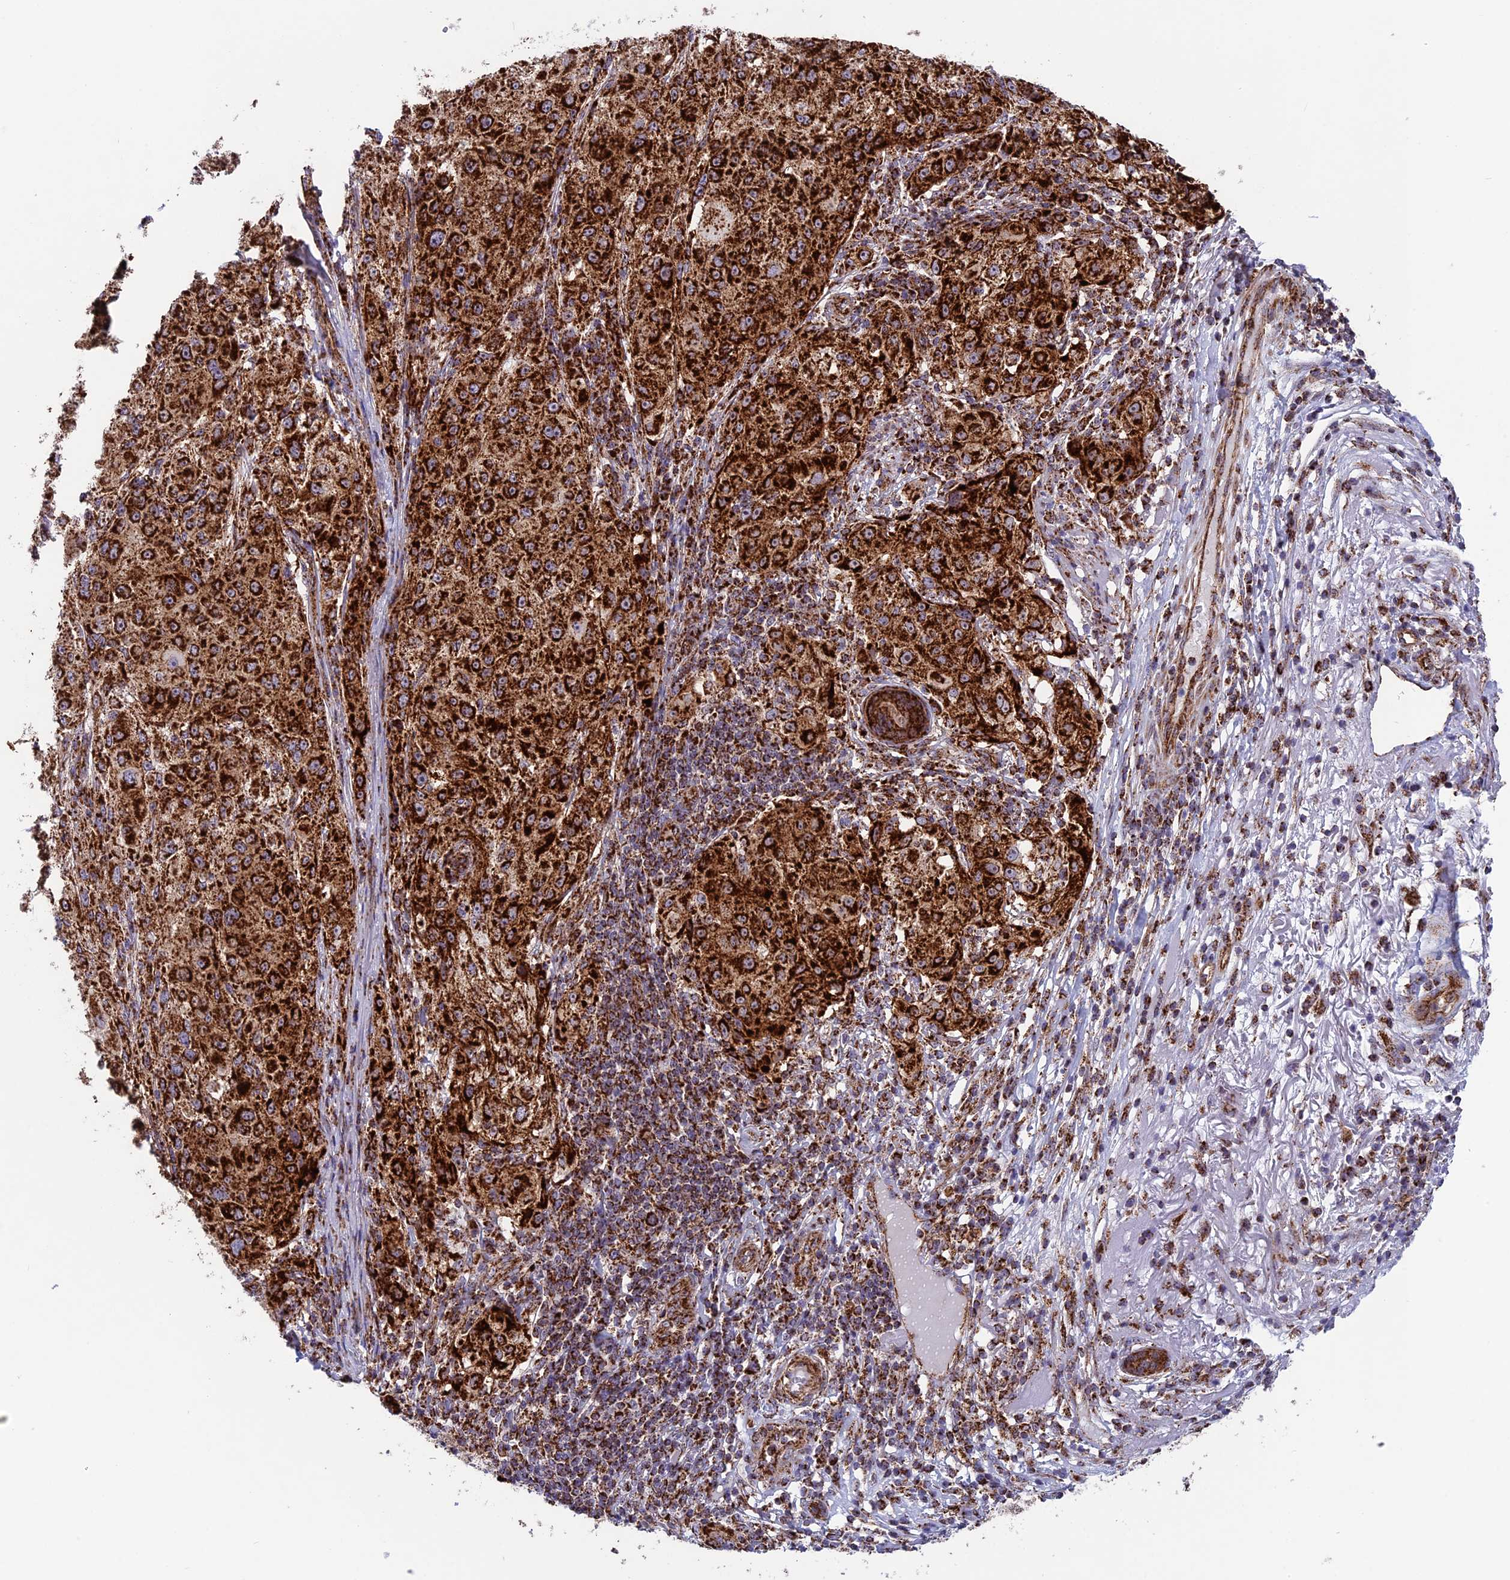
{"staining": {"intensity": "strong", "quantity": ">75%", "location": "cytoplasmic/membranous"}, "tissue": "melanoma", "cell_type": "Tumor cells", "image_type": "cancer", "snomed": [{"axis": "morphology", "description": "Necrosis, NOS"}, {"axis": "morphology", "description": "Malignant melanoma, NOS"}, {"axis": "topography", "description": "Skin"}], "caption": "Immunohistochemistry (IHC) staining of melanoma, which reveals high levels of strong cytoplasmic/membranous positivity in approximately >75% of tumor cells indicating strong cytoplasmic/membranous protein expression. The staining was performed using DAB (3,3'-diaminobenzidine) (brown) for protein detection and nuclei were counterstained in hematoxylin (blue).", "gene": "MRPS18B", "patient": {"sex": "female", "age": 87}}